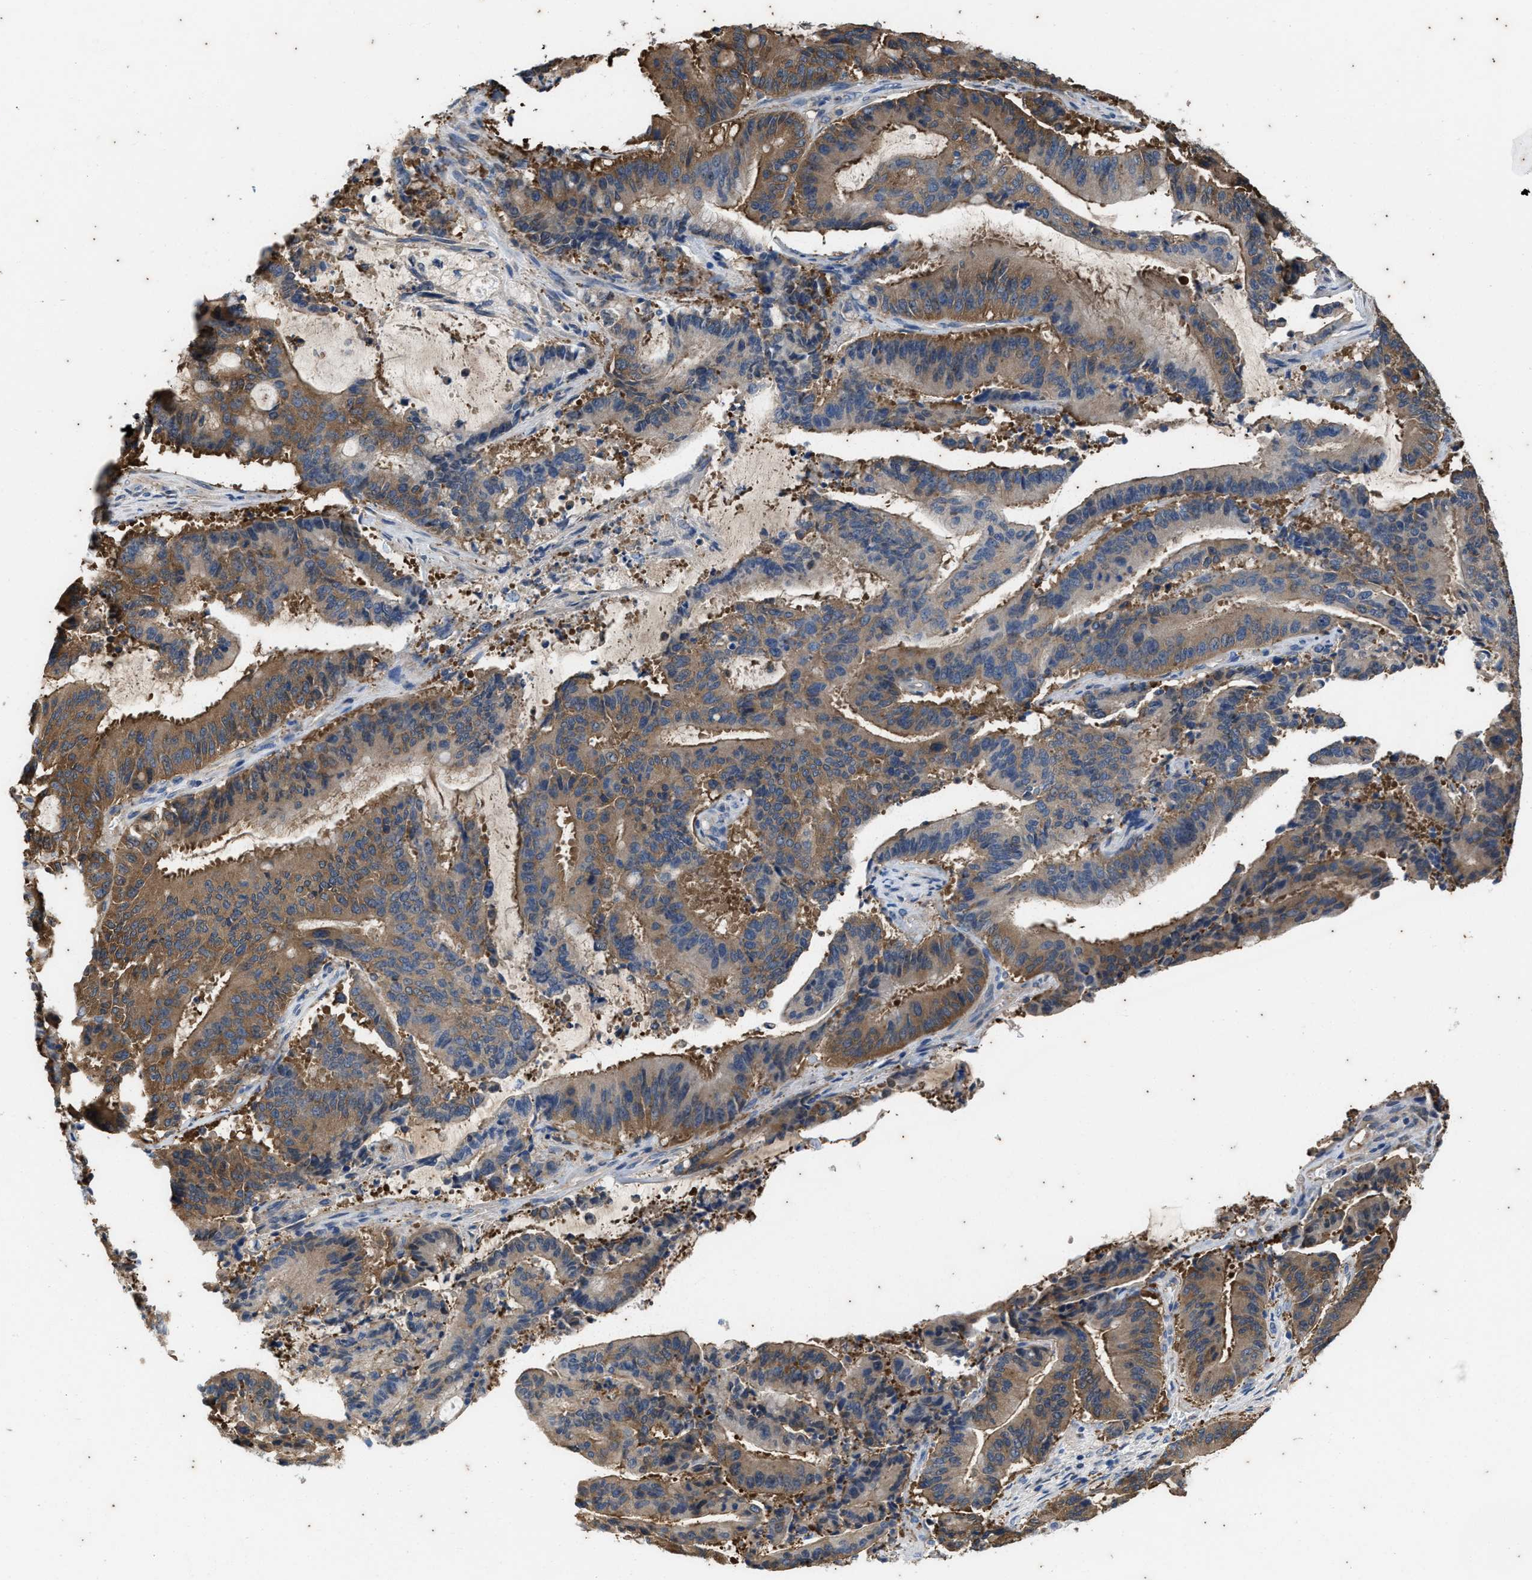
{"staining": {"intensity": "moderate", "quantity": ">75%", "location": "cytoplasmic/membranous"}, "tissue": "liver cancer", "cell_type": "Tumor cells", "image_type": "cancer", "snomed": [{"axis": "morphology", "description": "Normal tissue, NOS"}, {"axis": "morphology", "description": "Cholangiocarcinoma"}, {"axis": "topography", "description": "Liver"}, {"axis": "topography", "description": "Peripheral nerve tissue"}], "caption": "Liver cancer (cholangiocarcinoma) stained for a protein exhibits moderate cytoplasmic/membranous positivity in tumor cells.", "gene": "COX19", "patient": {"sex": "female", "age": 73}}